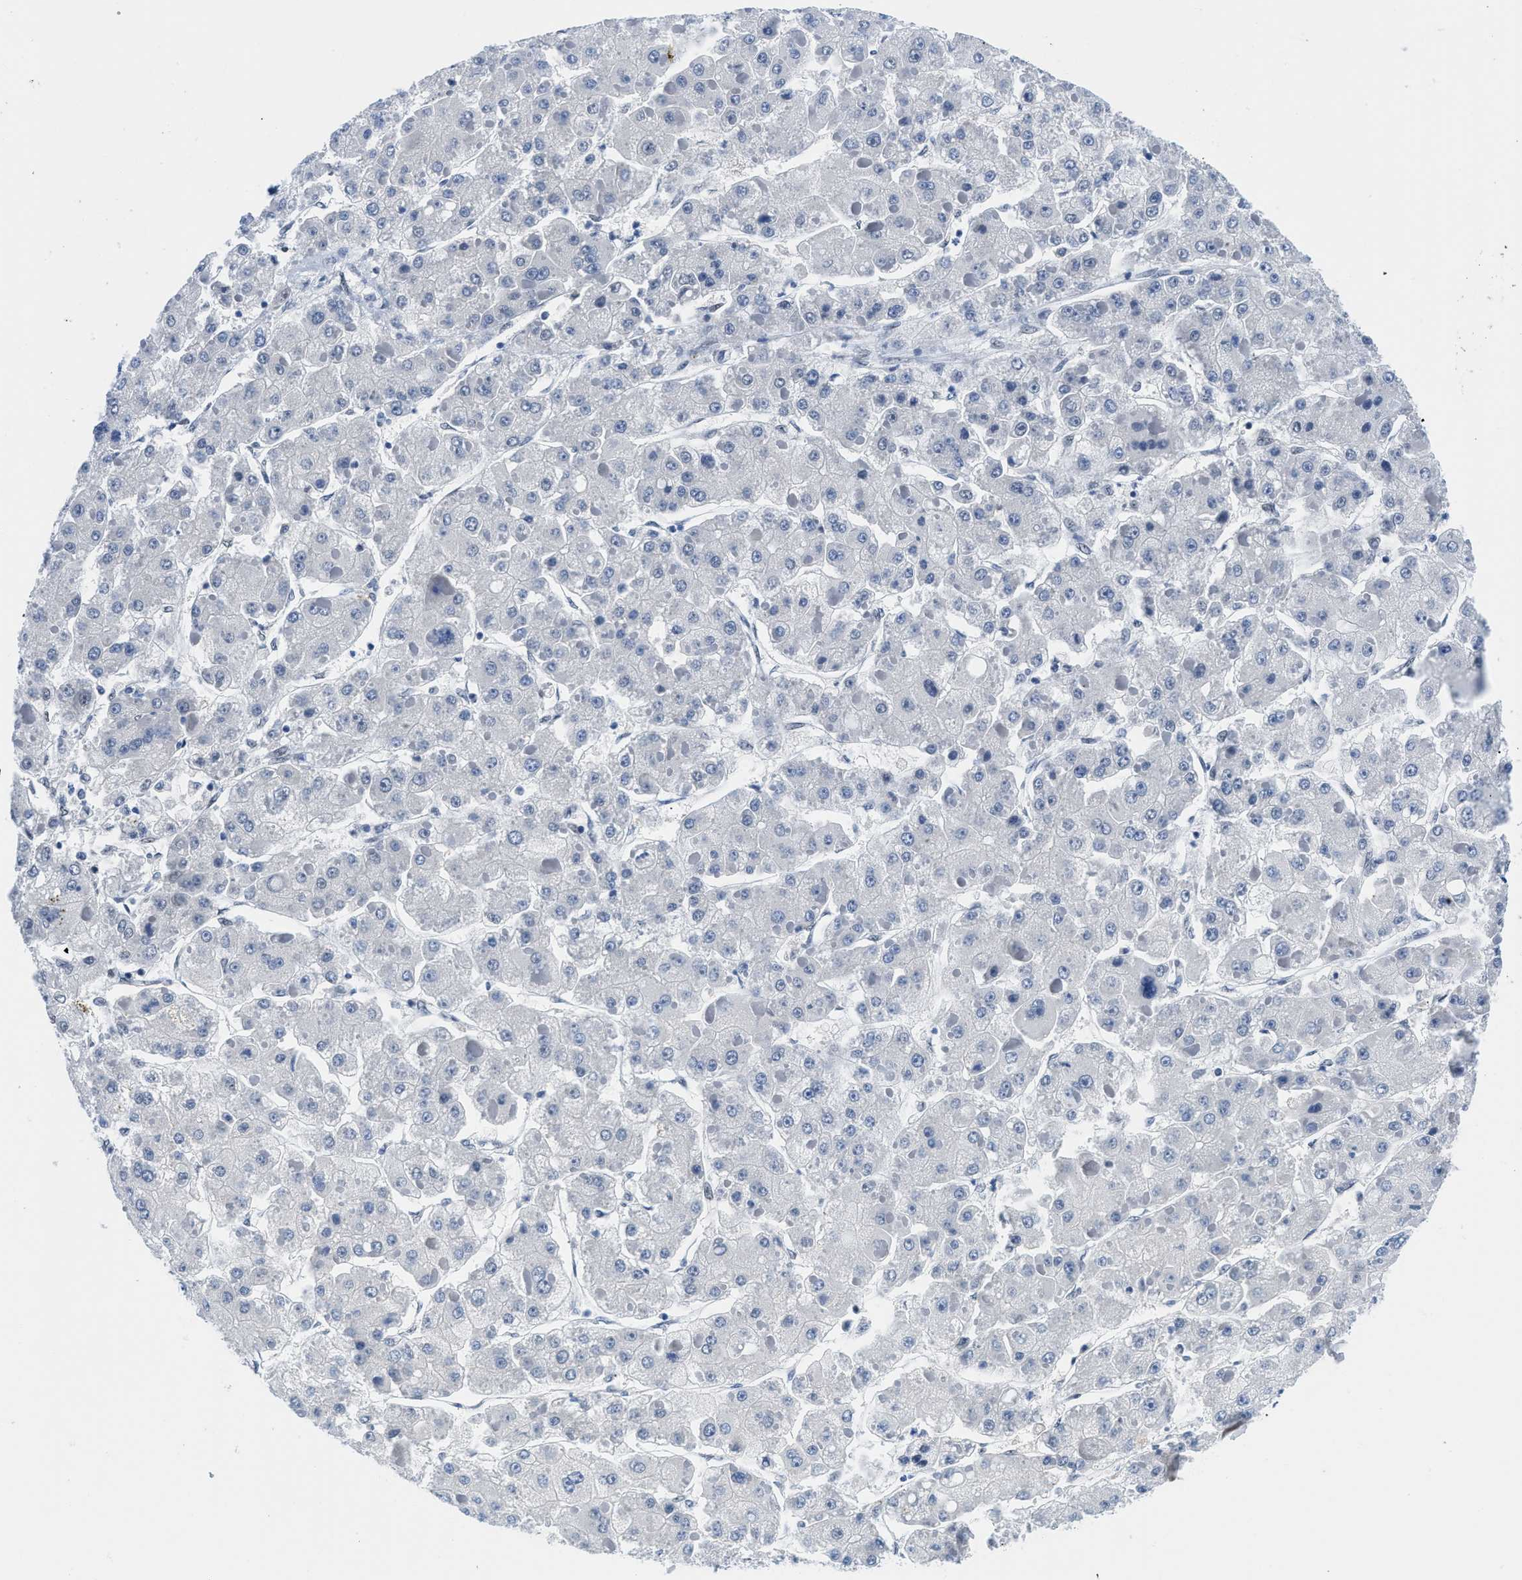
{"staining": {"intensity": "negative", "quantity": "none", "location": "none"}, "tissue": "liver cancer", "cell_type": "Tumor cells", "image_type": "cancer", "snomed": [{"axis": "morphology", "description": "Carcinoma, Hepatocellular, NOS"}, {"axis": "topography", "description": "Liver"}], "caption": "Immunohistochemical staining of liver cancer (hepatocellular carcinoma) exhibits no significant staining in tumor cells.", "gene": "SMARCAD1", "patient": {"sex": "female", "age": 73}}